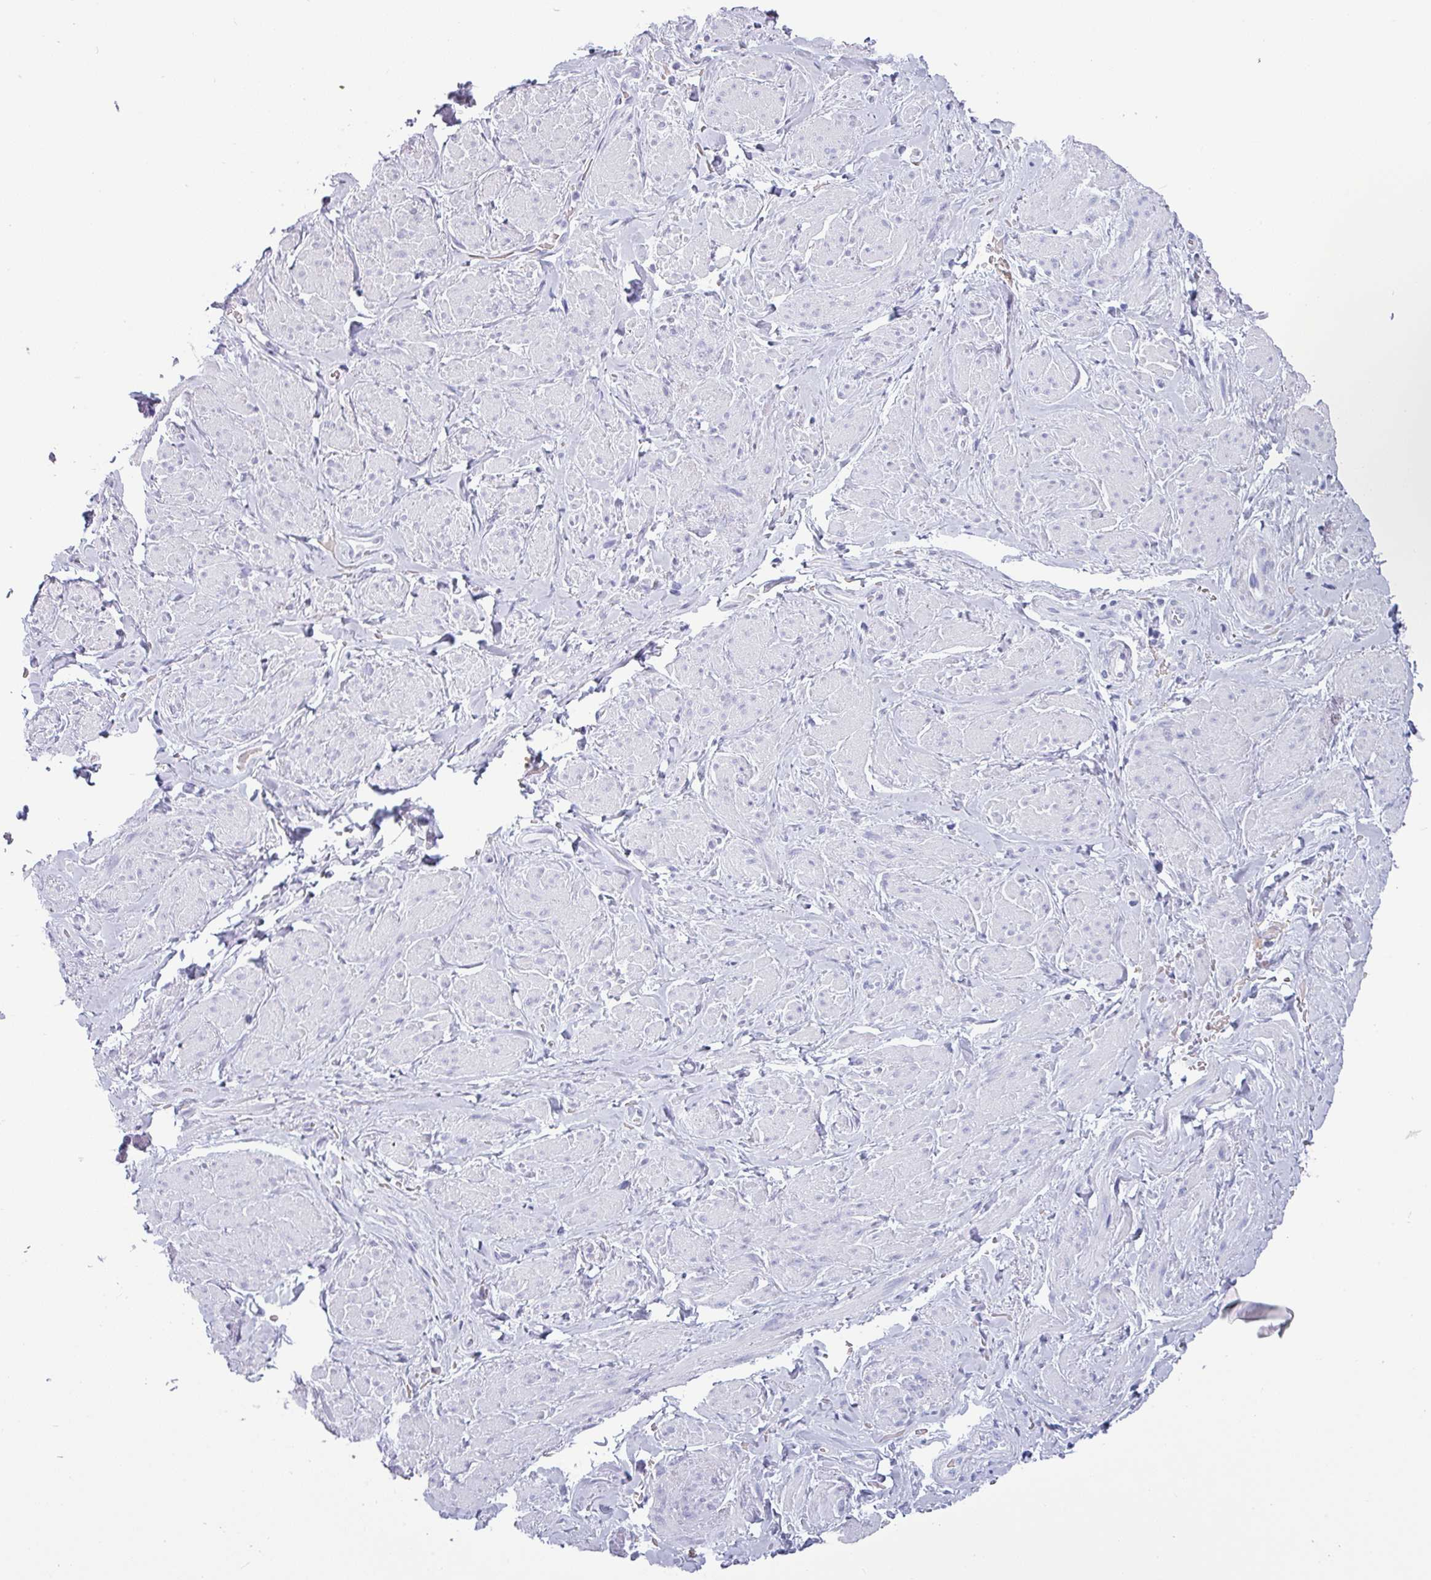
{"staining": {"intensity": "negative", "quantity": "none", "location": "none"}, "tissue": "smooth muscle", "cell_type": "Smooth muscle cells", "image_type": "normal", "snomed": [{"axis": "morphology", "description": "Normal tissue, NOS"}, {"axis": "topography", "description": "Smooth muscle"}, {"axis": "topography", "description": "Peripheral nerve tissue"}], "caption": "Smooth muscle cells show no significant protein expression in unremarkable smooth muscle. (Stains: DAB IHC with hematoxylin counter stain, Microscopy: brightfield microscopy at high magnification).", "gene": "CRYBB2", "patient": {"sex": "male", "age": 69}}